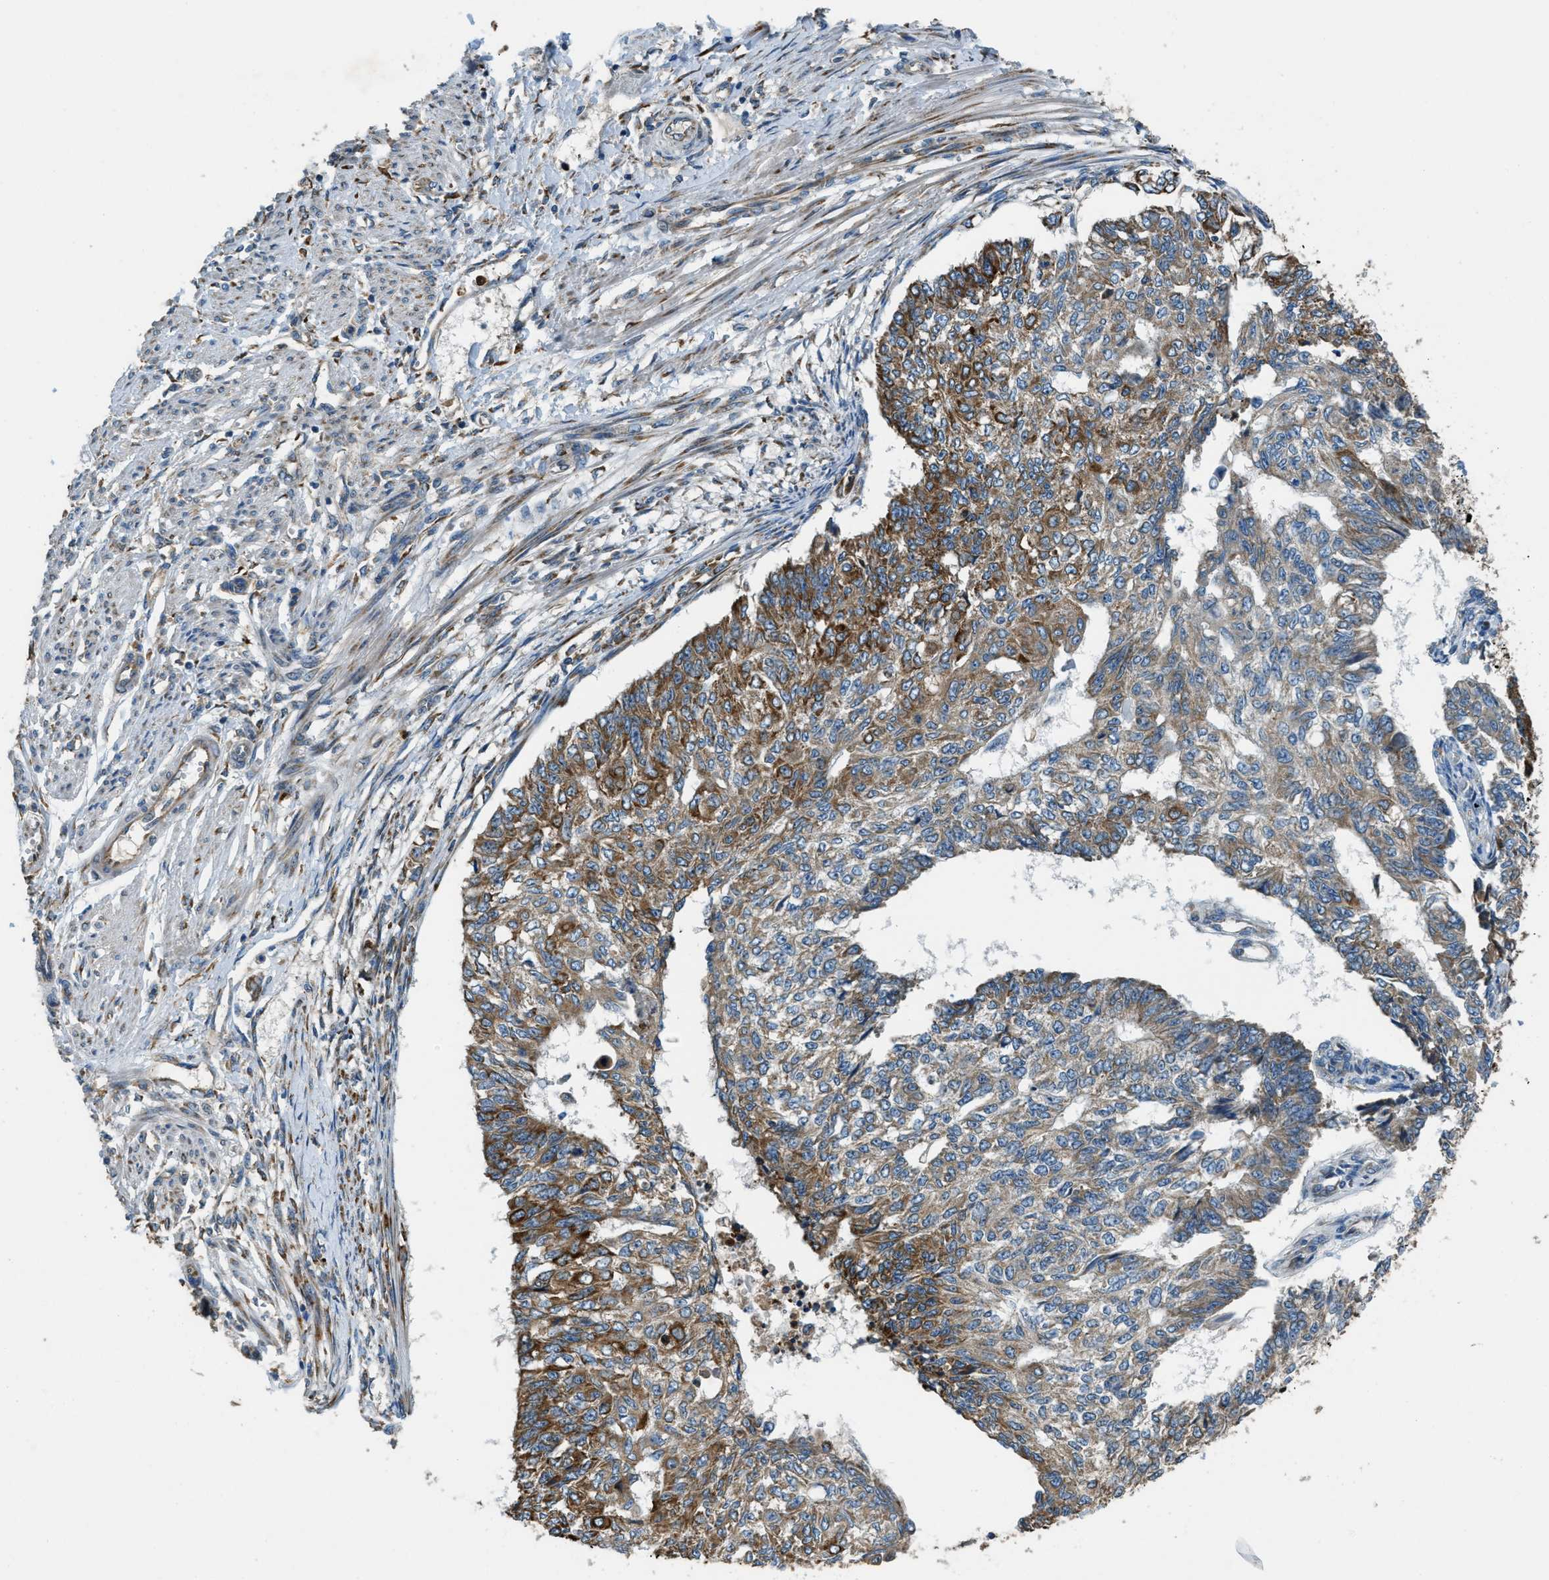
{"staining": {"intensity": "moderate", "quantity": "25%-75%", "location": "cytoplasmic/membranous"}, "tissue": "endometrial cancer", "cell_type": "Tumor cells", "image_type": "cancer", "snomed": [{"axis": "morphology", "description": "Adenocarcinoma, NOS"}, {"axis": "topography", "description": "Endometrium"}], "caption": "A medium amount of moderate cytoplasmic/membranous positivity is identified in about 25%-75% of tumor cells in adenocarcinoma (endometrial) tissue.", "gene": "GIMAP8", "patient": {"sex": "female", "age": 32}}